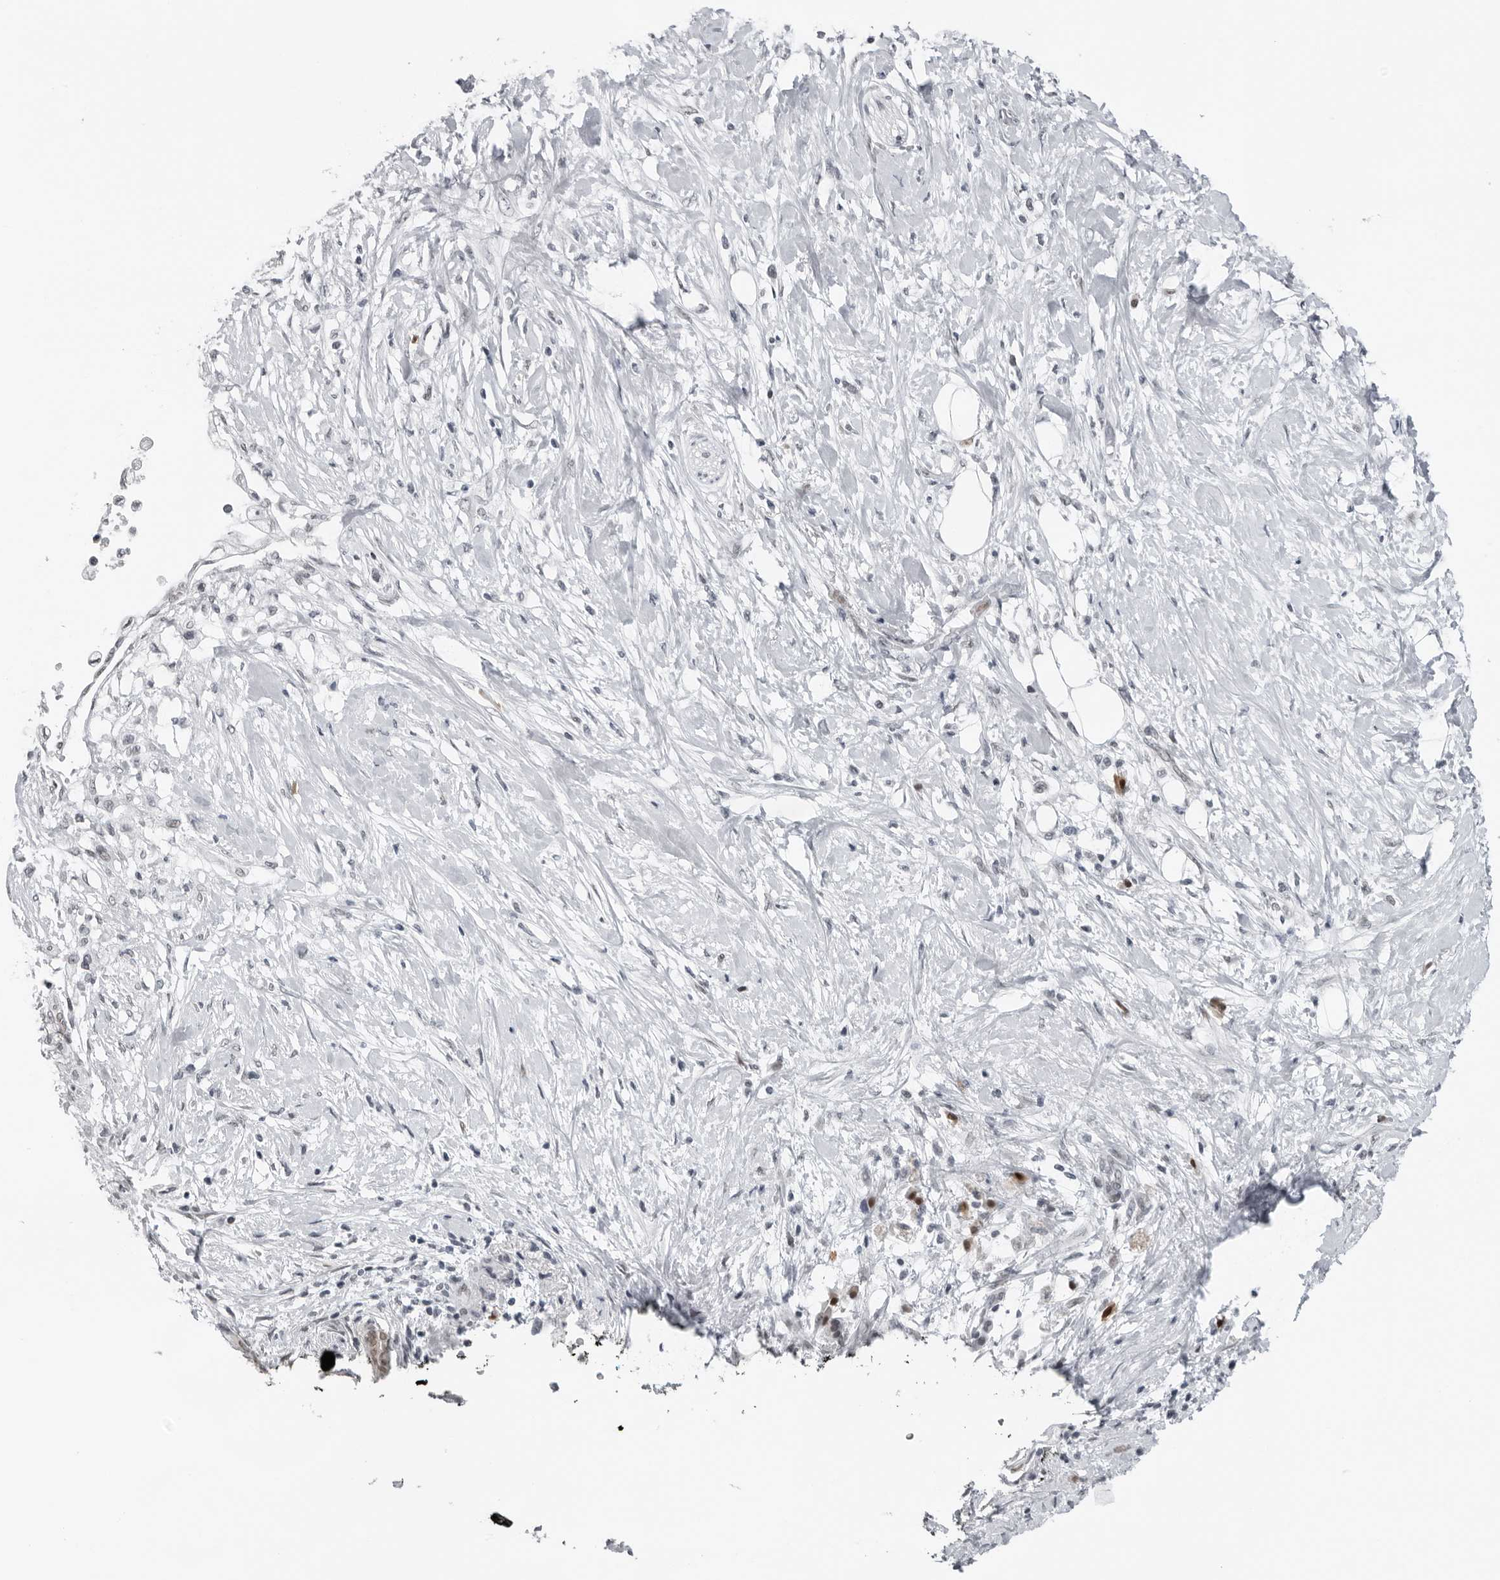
{"staining": {"intensity": "negative", "quantity": "none", "location": "none"}, "tissue": "pancreatic cancer", "cell_type": "Tumor cells", "image_type": "cancer", "snomed": [{"axis": "morphology", "description": "Normal tissue, NOS"}, {"axis": "morphology", "description": "Adenocarcinoma, NOS"}, {"axis": "topography", "description": "Pancreas"}, {"axis": "topography", "description": "Duodenum"}], "caption": "Immunohistochemical staining of pancreatic adenocarcinoma shows no significant positivity in tumor cells.", "gene": "PPP1R42", "patient": {"sex": "female", "age": 60}}